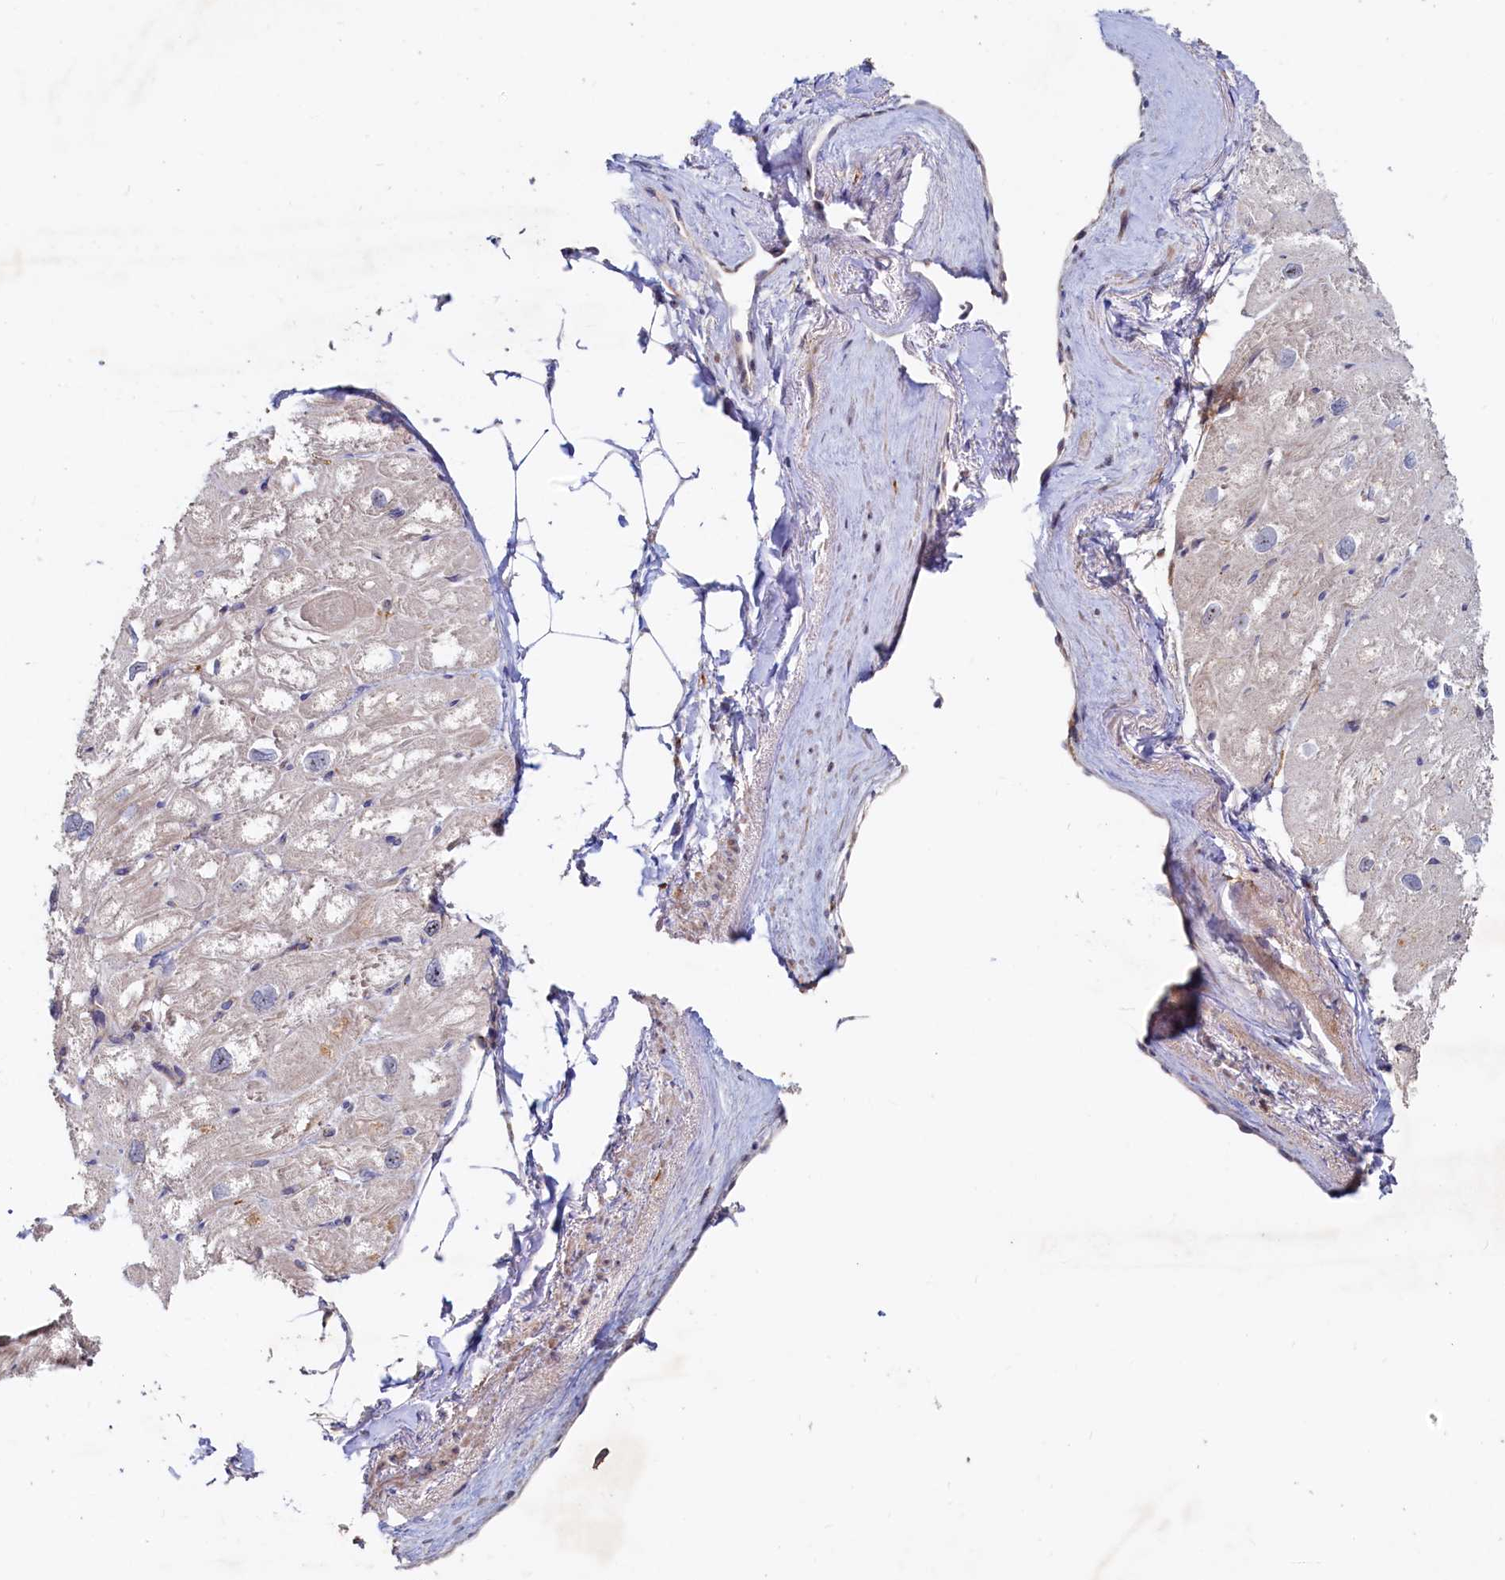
{"staining": {"intensity": "weak", "quantity": "25%-75%", "location": "cytoplasmic/membranous"}, "tissue": "heart muscle", "cell_type": "Cardiomyocytes", "image_type": "normal", "snomed": [{"axis": "morphology", "description": "Normal tissue, NOS"}, {"axis": "topography", "description": "Heart"}], "caption": "IHC (DAB (3,3'-diaminobenzidine)) staining of benign human heart muscle shows weak cytoplasmic/membranous protein expression in about 25%-75% of cardiomyocytes.", "gene": "RGS7BP", "patient": {"sex": "male", "age": 50}}